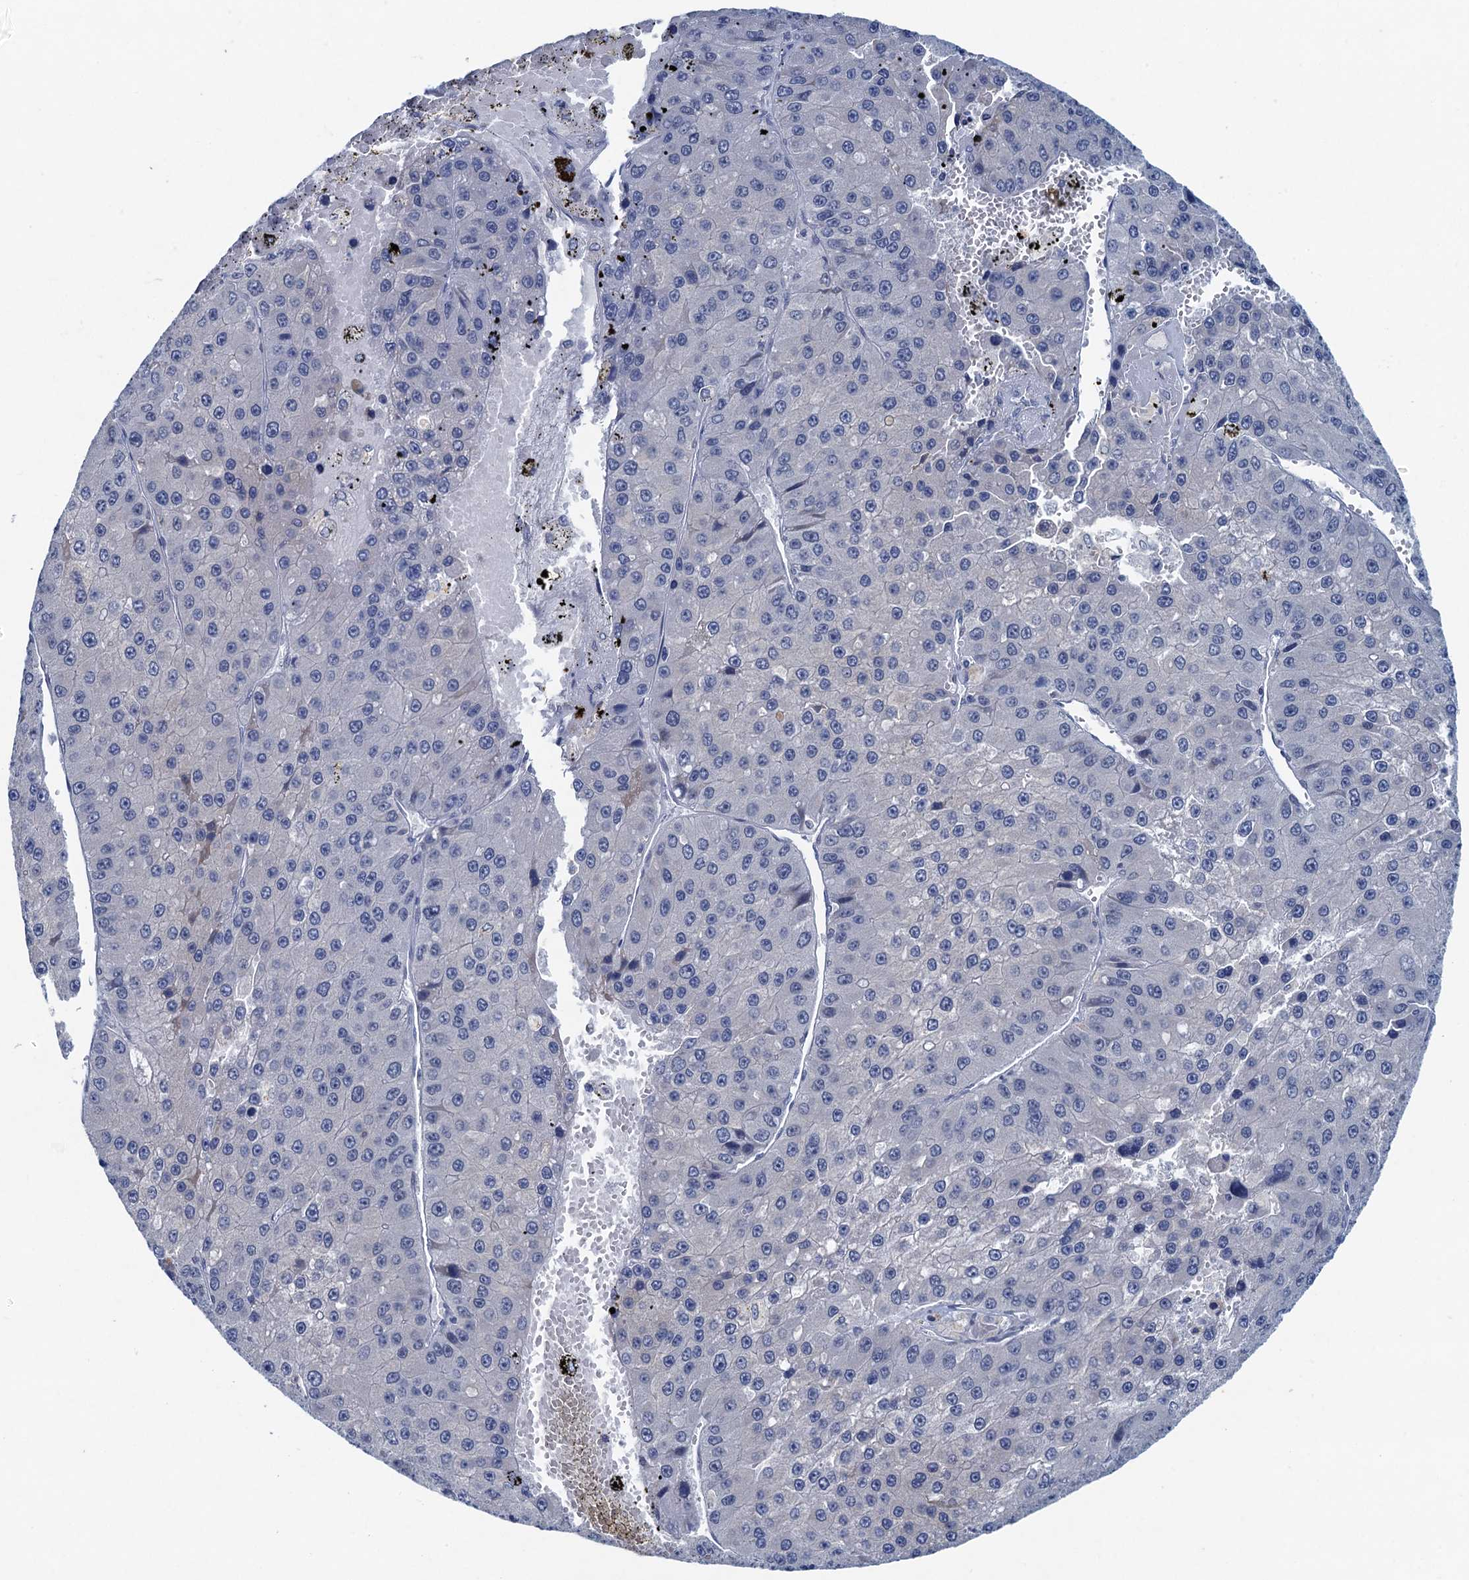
{"staining": {"intensity": "negative", "quantity": "none", "location": "none"}, "tissue": "liver cancer", "cell_type": "Tumor cells", "image_type": "cancer", "snomed": [{"axis": "morphology", "description": "Carcinoma, Hepatocellular, NOS"}, {"axis": "topography", "description": "Liver"}], "caption": "A photomicrograph of liver cancer stained for a protein displays no brown staining in tumor cells.", "gene": "HAPSTR1", "patient": {"sex": "female", "age": 73}}